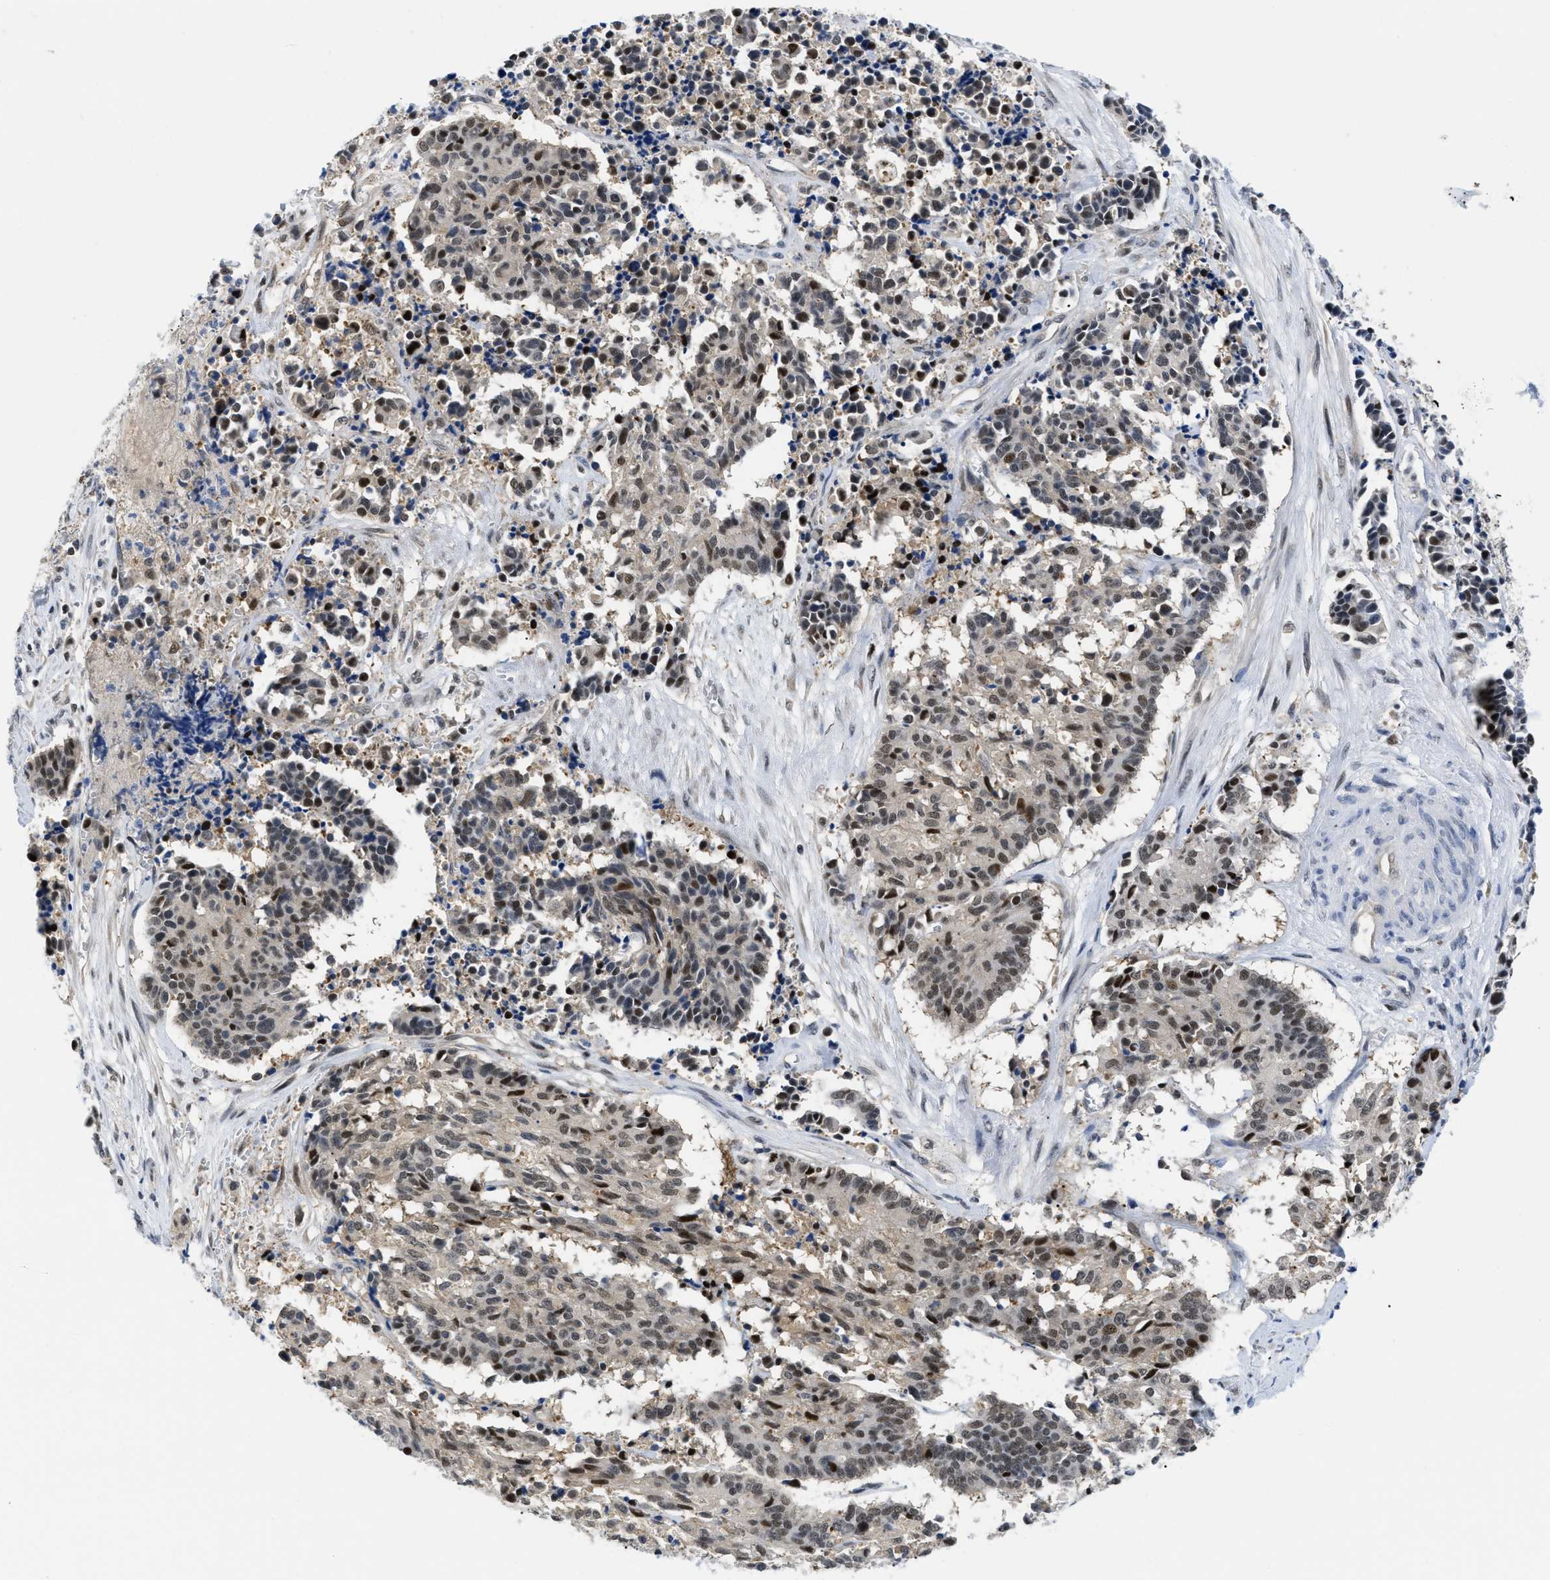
{"staining": {"intensity": "moderate", "quantity": "<25%", "location": "nuclear"}, "tissue": "cervical cancer", "cell_type": "Tumor cells", "image_type": "cancer", "snomed": [{"axis": "morphology", "description": "Squamous cell carcinoma, NOS"}, {"axis": "topography", "description": "Cervix"}], "caption": "Tumor cells show low levels of moderate nuclear staining in about <25% of cells in human squamous cell carcinoma (cervical).", "gene": "SLC29A2", "patient": {"sex": "female", "age": 35}}